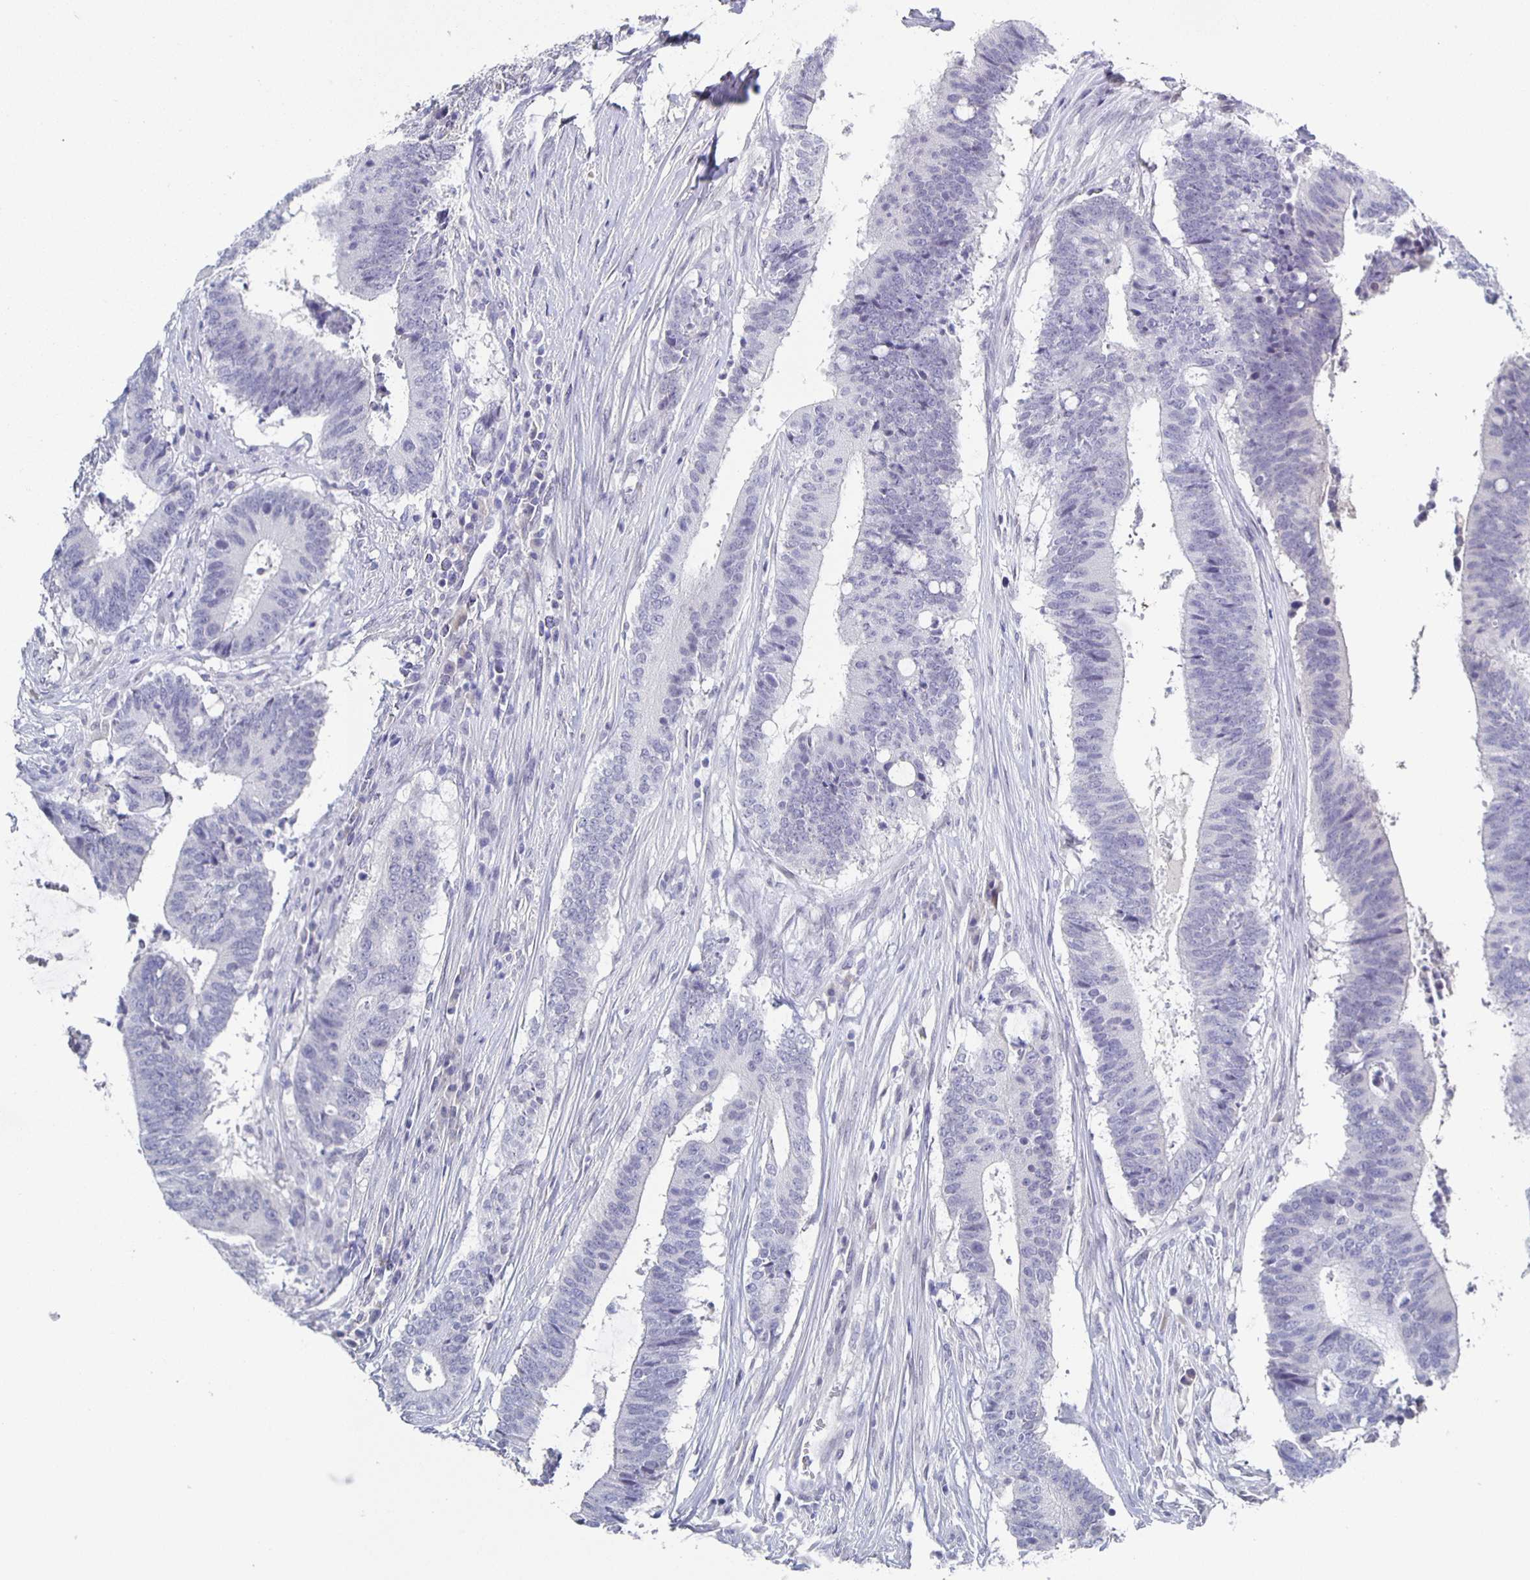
{"staining": {"intensity": "negative", "quantity": "none", "location": "none"}, "tissue": "colorectal cancer", "cell_type": "Tumor cells", "image_type": "cancer", "snomed": [{"axis": "morphology", "description": "Adenocarcinoma, NOS"}, {"axis": "topography", "description": "Colon"}], "caption": "Tumor cells show no significant expression in colorectal adenocarcinoma.", "gene": "CCDC17", "patient": {"sex": "female", "age": 43}}